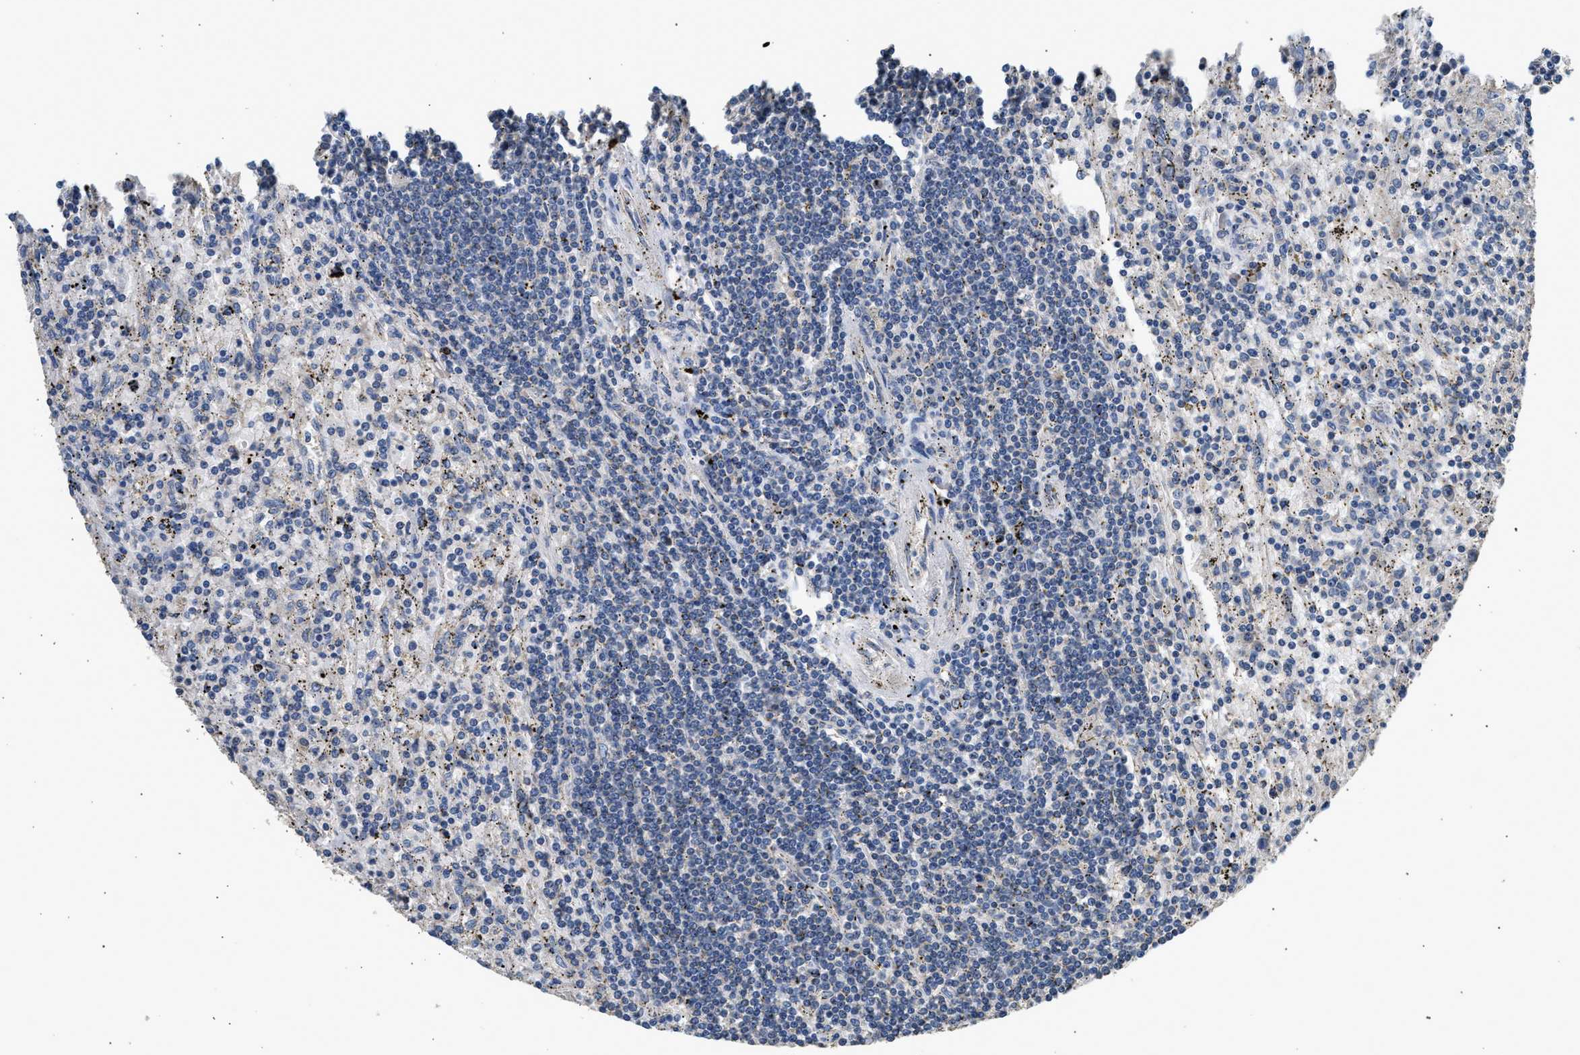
{"staining": {"intensity": "negative", "quantity": "none", "location": "none"}, "tissue": "lymphoma", "cell_type": "Tumor cells", "image_type": "cancer", "snomed": [{"axis": "morphology", "description": "Malignant lymphoma, non-Hodgkin's type, Low grade"}, {"axis": "topography", "description": "Spleen"}], "caption": "Protein analysis of low-grade malignant lymphoma, non-Hodgkin's type demonstrates no significant expression in tumor cells. (Stains: DAB IHC with hematoxylin counter stain, Microscopy: brightfield microscopy at high magnification).", "gene": "WDR31", "patient": {"sex": "male", "age": 76}}